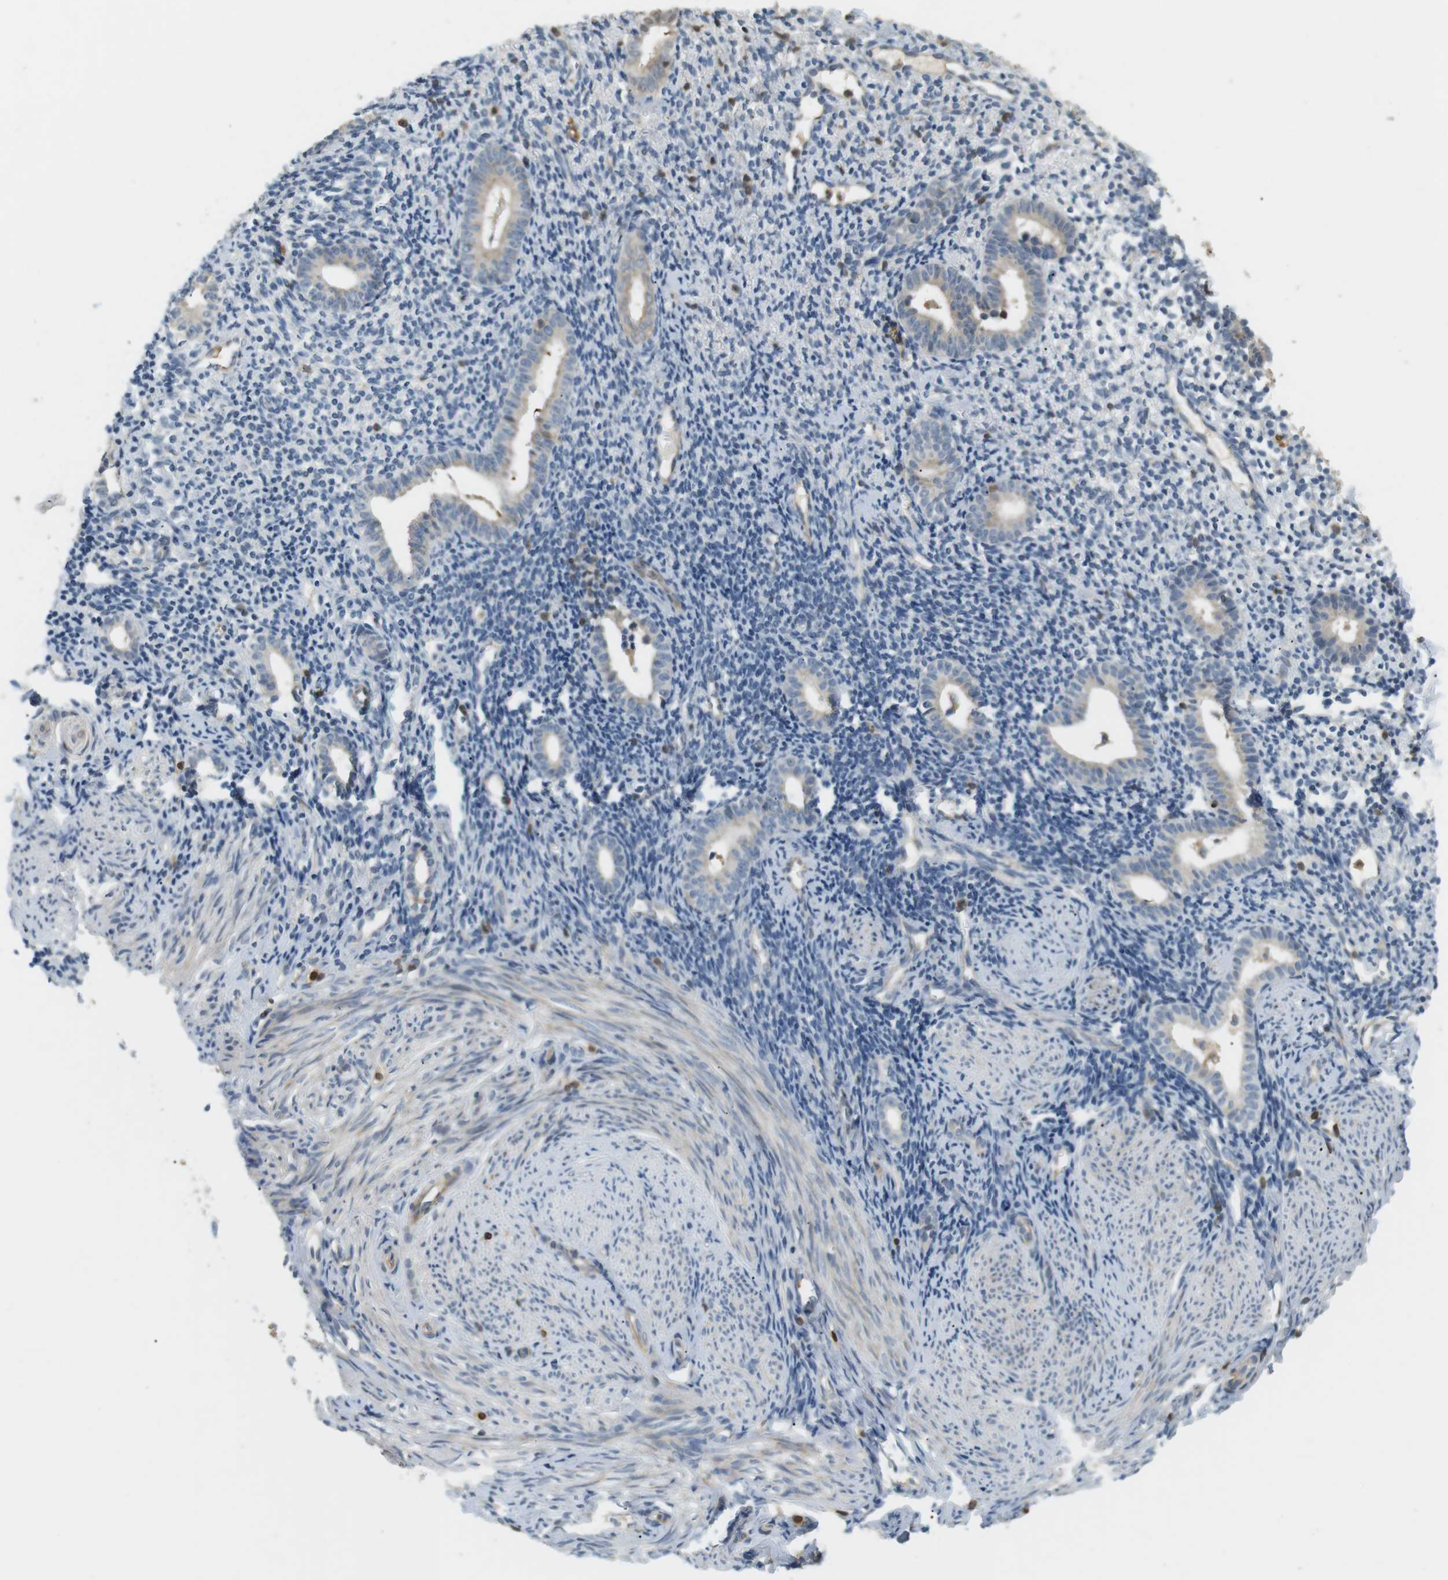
{"staining": {"intensity": "weak", "quantity": "<25%", "location": "cytoplasmic/membranous"}, "tissue": "endometrium", "cell_type": "Cells in endometrial stroma", "image_type": "normal", "snomed": [{"axis": "morphology", "description": "Normal tissue, NOS"}, {"axis": "topography", "description": "Endometrium"}], "caption": "Cells in endometrial stroma show no significant protein positivity in normal endometrium. (DAB IHC visualized using brightfield microscopy, high magnification).", "gene": "P2RY1", "patient": {"sex": "female", "age": 50}}